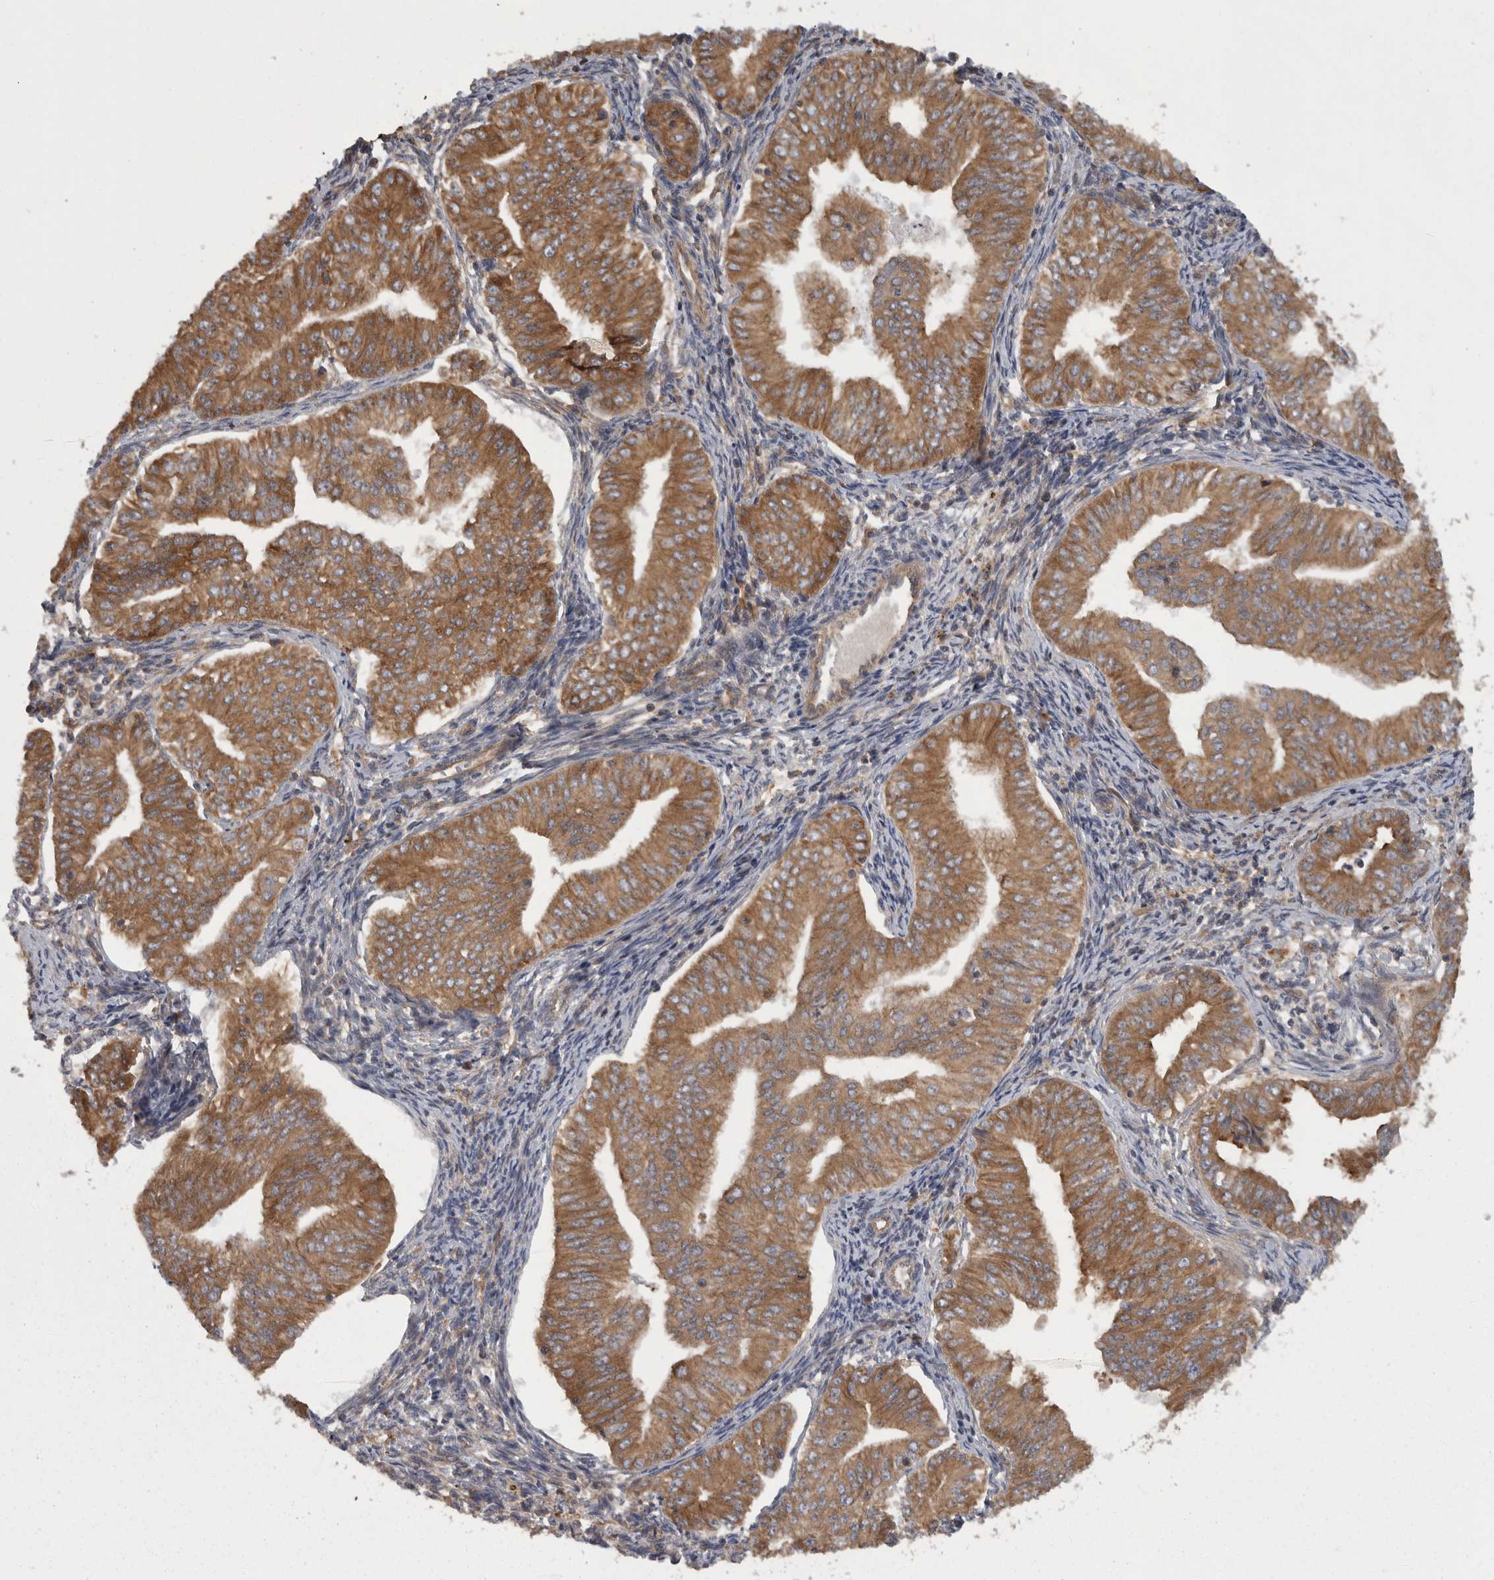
{"staining": {"intensity": "moderate", "quantity": ">75%", "location": "cytoplasmic/membranous"}, "tissue": "endometrial cancer", "cell_type": "Tumor cells", "image_type": "cancer", "snomed": [{"axis": "morphology", "description": "Normal tissue, NOS"}, {"axis": "morphology", "description": "Adenocarcinoma, NOS"}, {"axis": "topography", "description": "Endometrium"}], "caption": "A high-resolution histopathology image shows immunohistochemistry staining of adenocarcinoma (endometrial), which reveals moderate cytoplasmic/membranous positivity in approximately >75% of tumor cells. The protein is shown in brown color, while the nuclei are stained blue.", "gene": "SMCR8", "patient": {"sex": "female", "age": 53}}